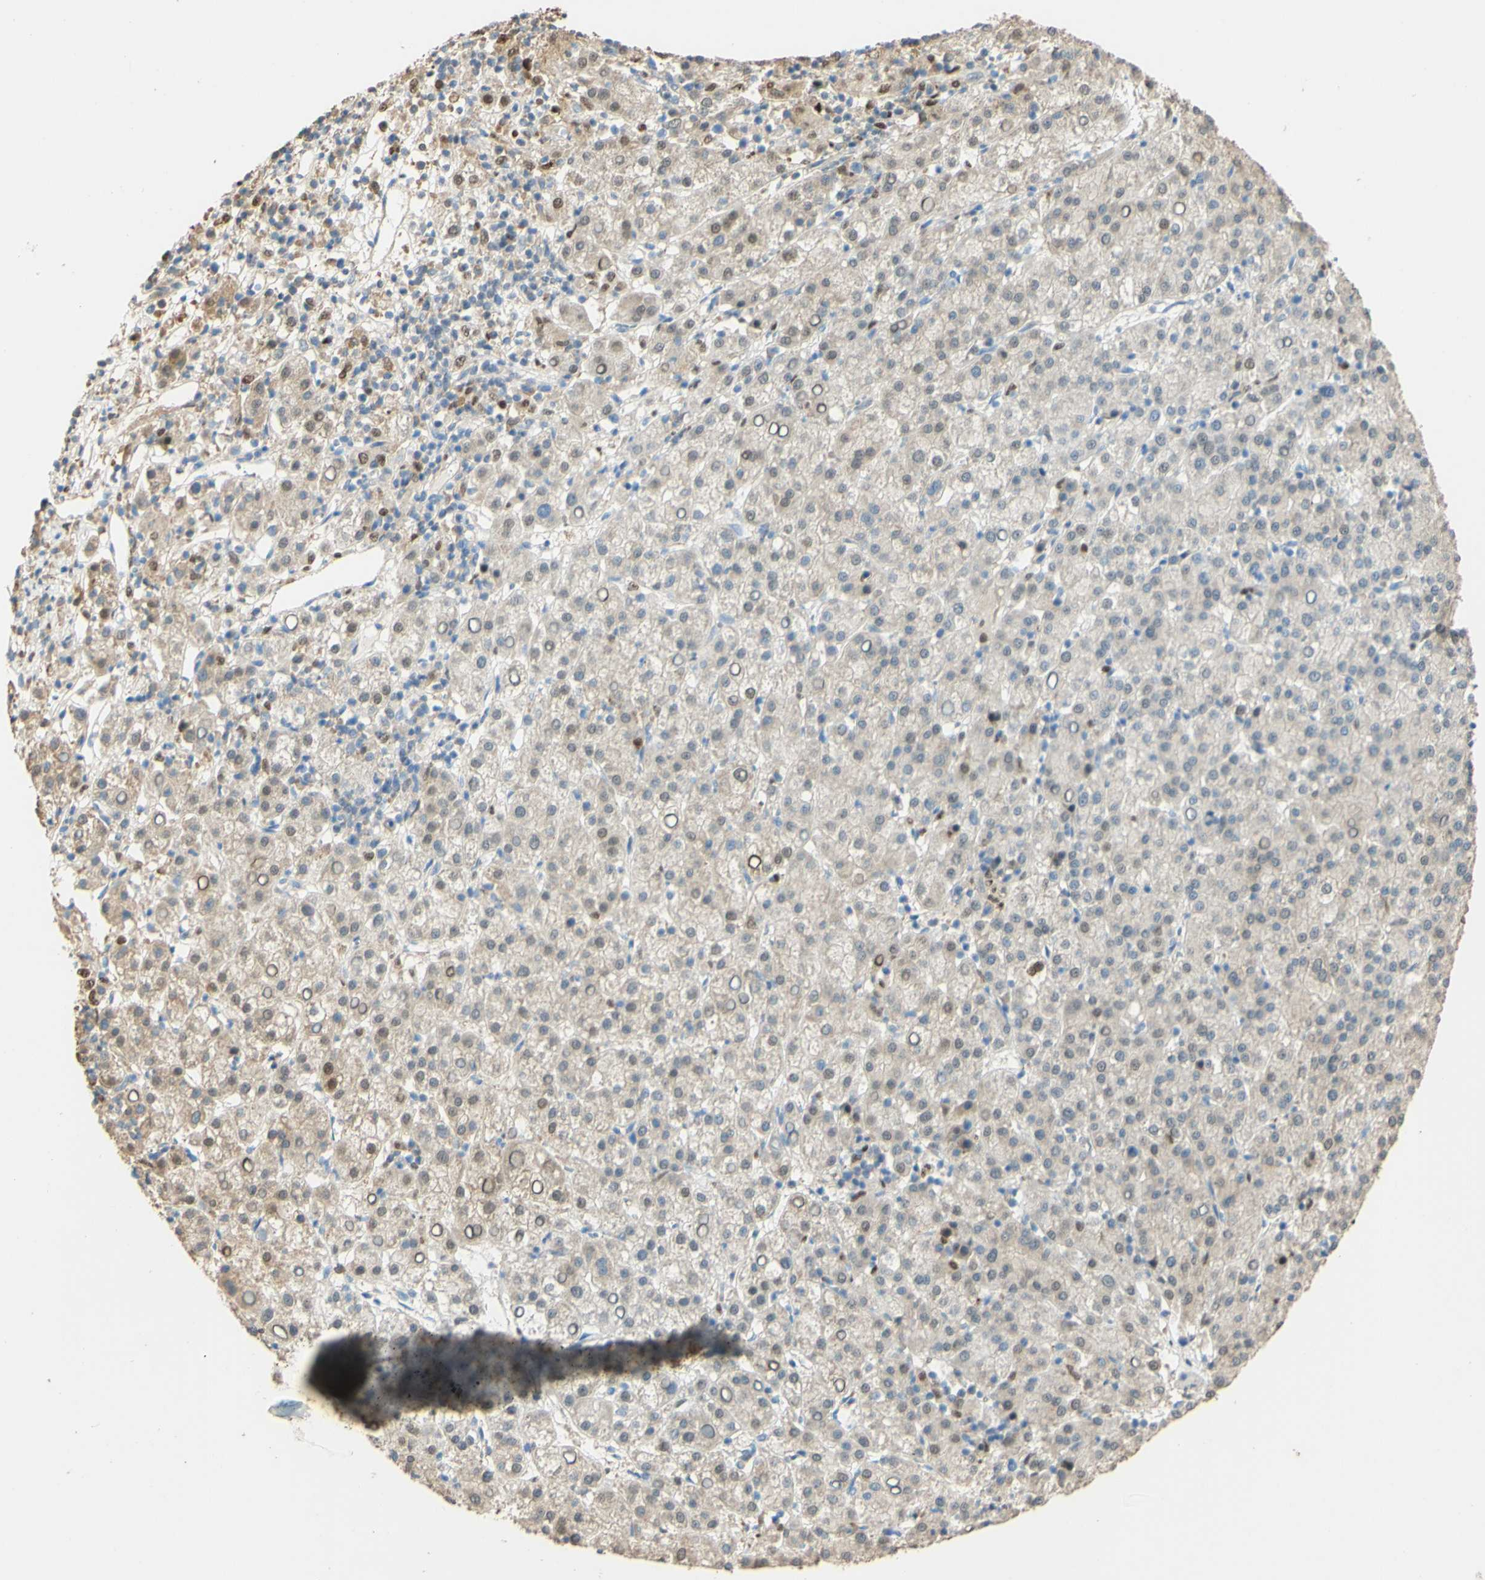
{"staining": {"intensity": "strong", "quantity": "<25%", "location": "cytoplasmic/membranous,nuclear"}, "tissue": "liver cancer", "cell_type": "Tumor cells", "image_type": "cancer", "snomed": [{"axis": "morphology", "description": "Carcinoma, Hepatocellular, NOS"}, {"axis": "topography", "description": "Liver"}], "caption": "Tumor cells show medium levels of strong cytoplasmic/membranous and nuclear positivity in about <25% of cells in human liver cancer (hepatocellular carcinoma). (Brightfield microscopy of DAB IHC at high magnification).", "gene": "MAP3K4", "patient": {"sex": "female", "age": 58}}